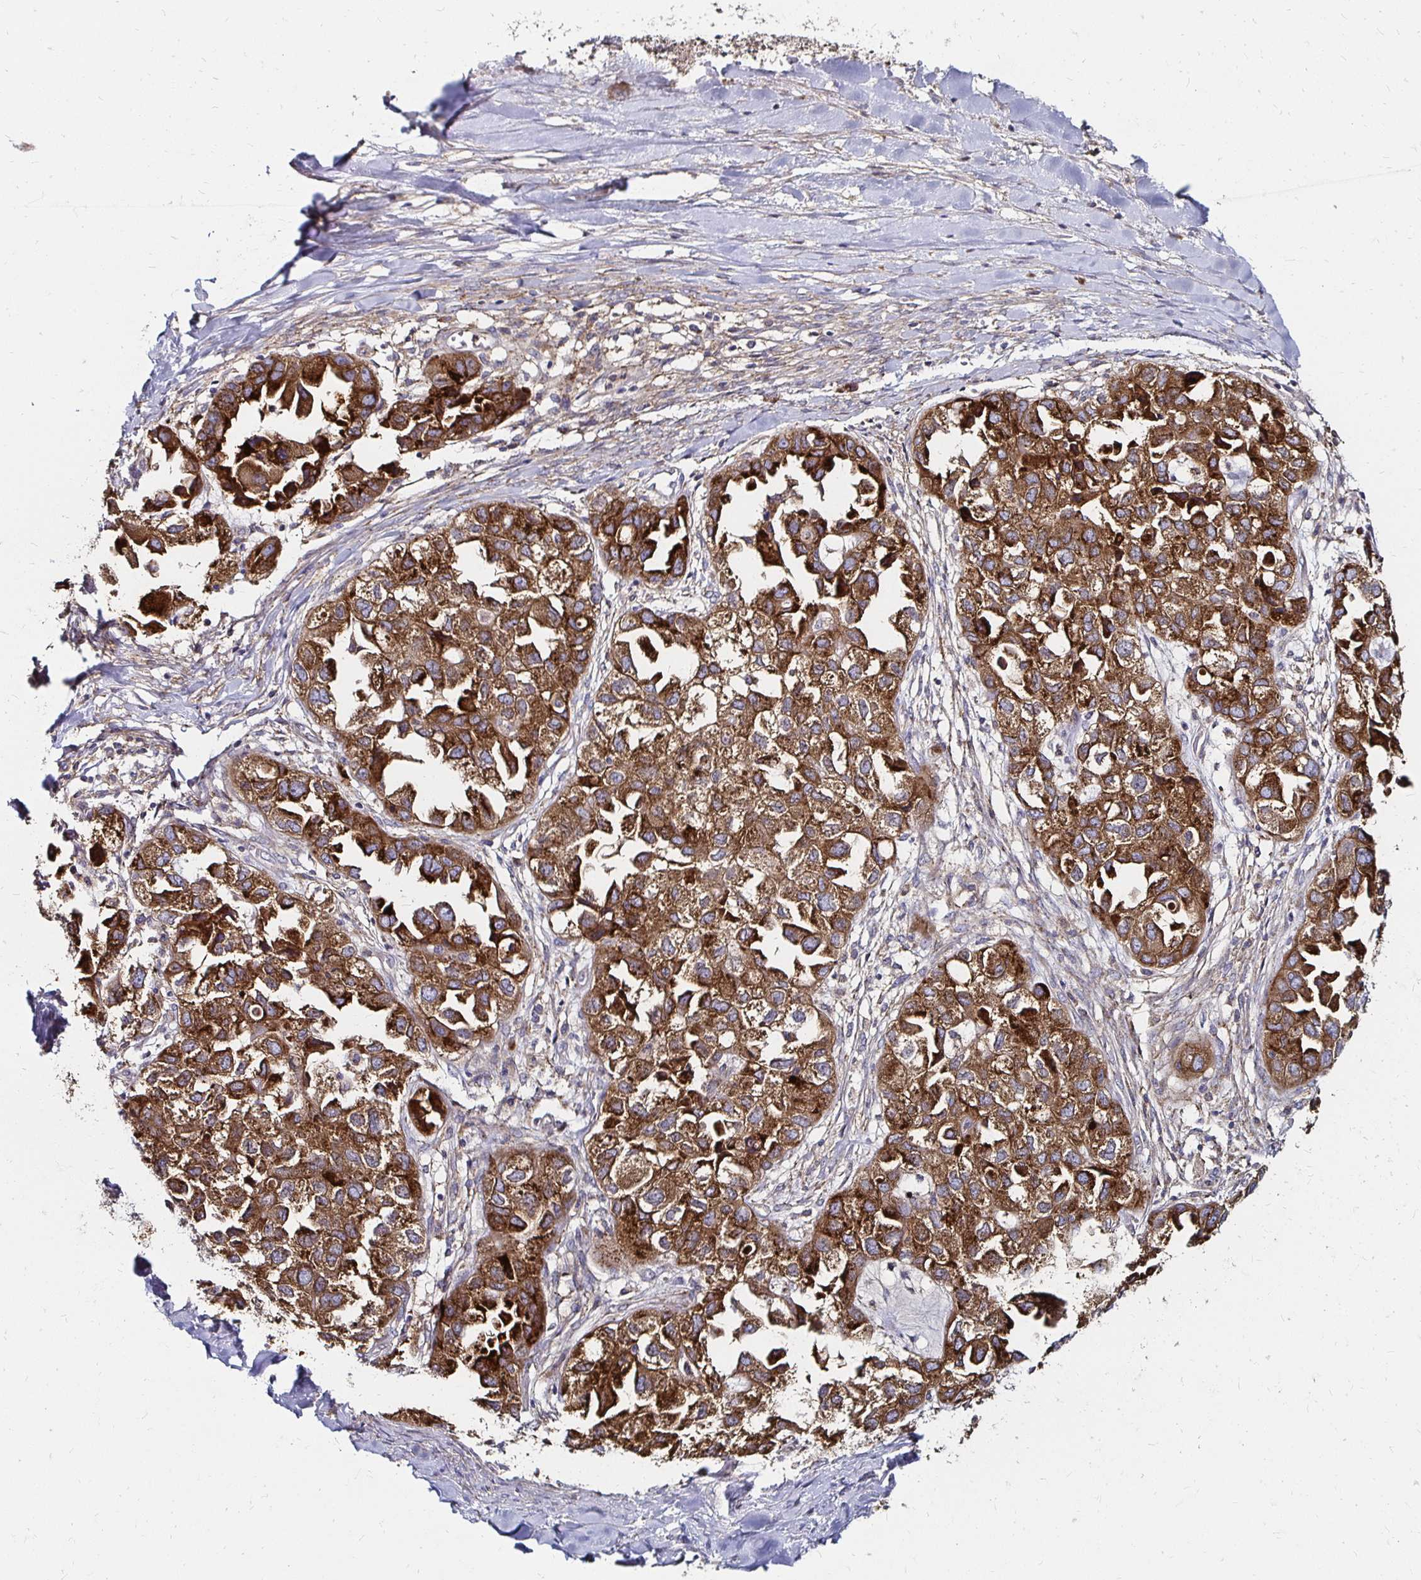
{"staining": {"intensity": "strong", "quantity": ">75%", "location": "cytoplasmic/membranous"}, "tissue": "ovarian cancer", "cell_type": "Tumor cells", "image_type": "cancer", "snomed": [{"axis": "morphology", "description": "Cystadenocarcinoma, serous, NOS"}, {"axis": "topography", "description": "Ovary"}], "caption": "Immunohistochemical staining of serous cystadenocarcinoma (ovarian) demonstrates high levels of strong cytoplasmic/membranous protein staining in about >75% of tumor cells.", "gene": "NCSTN", "patient": {"sex": "female", "age": 84}}